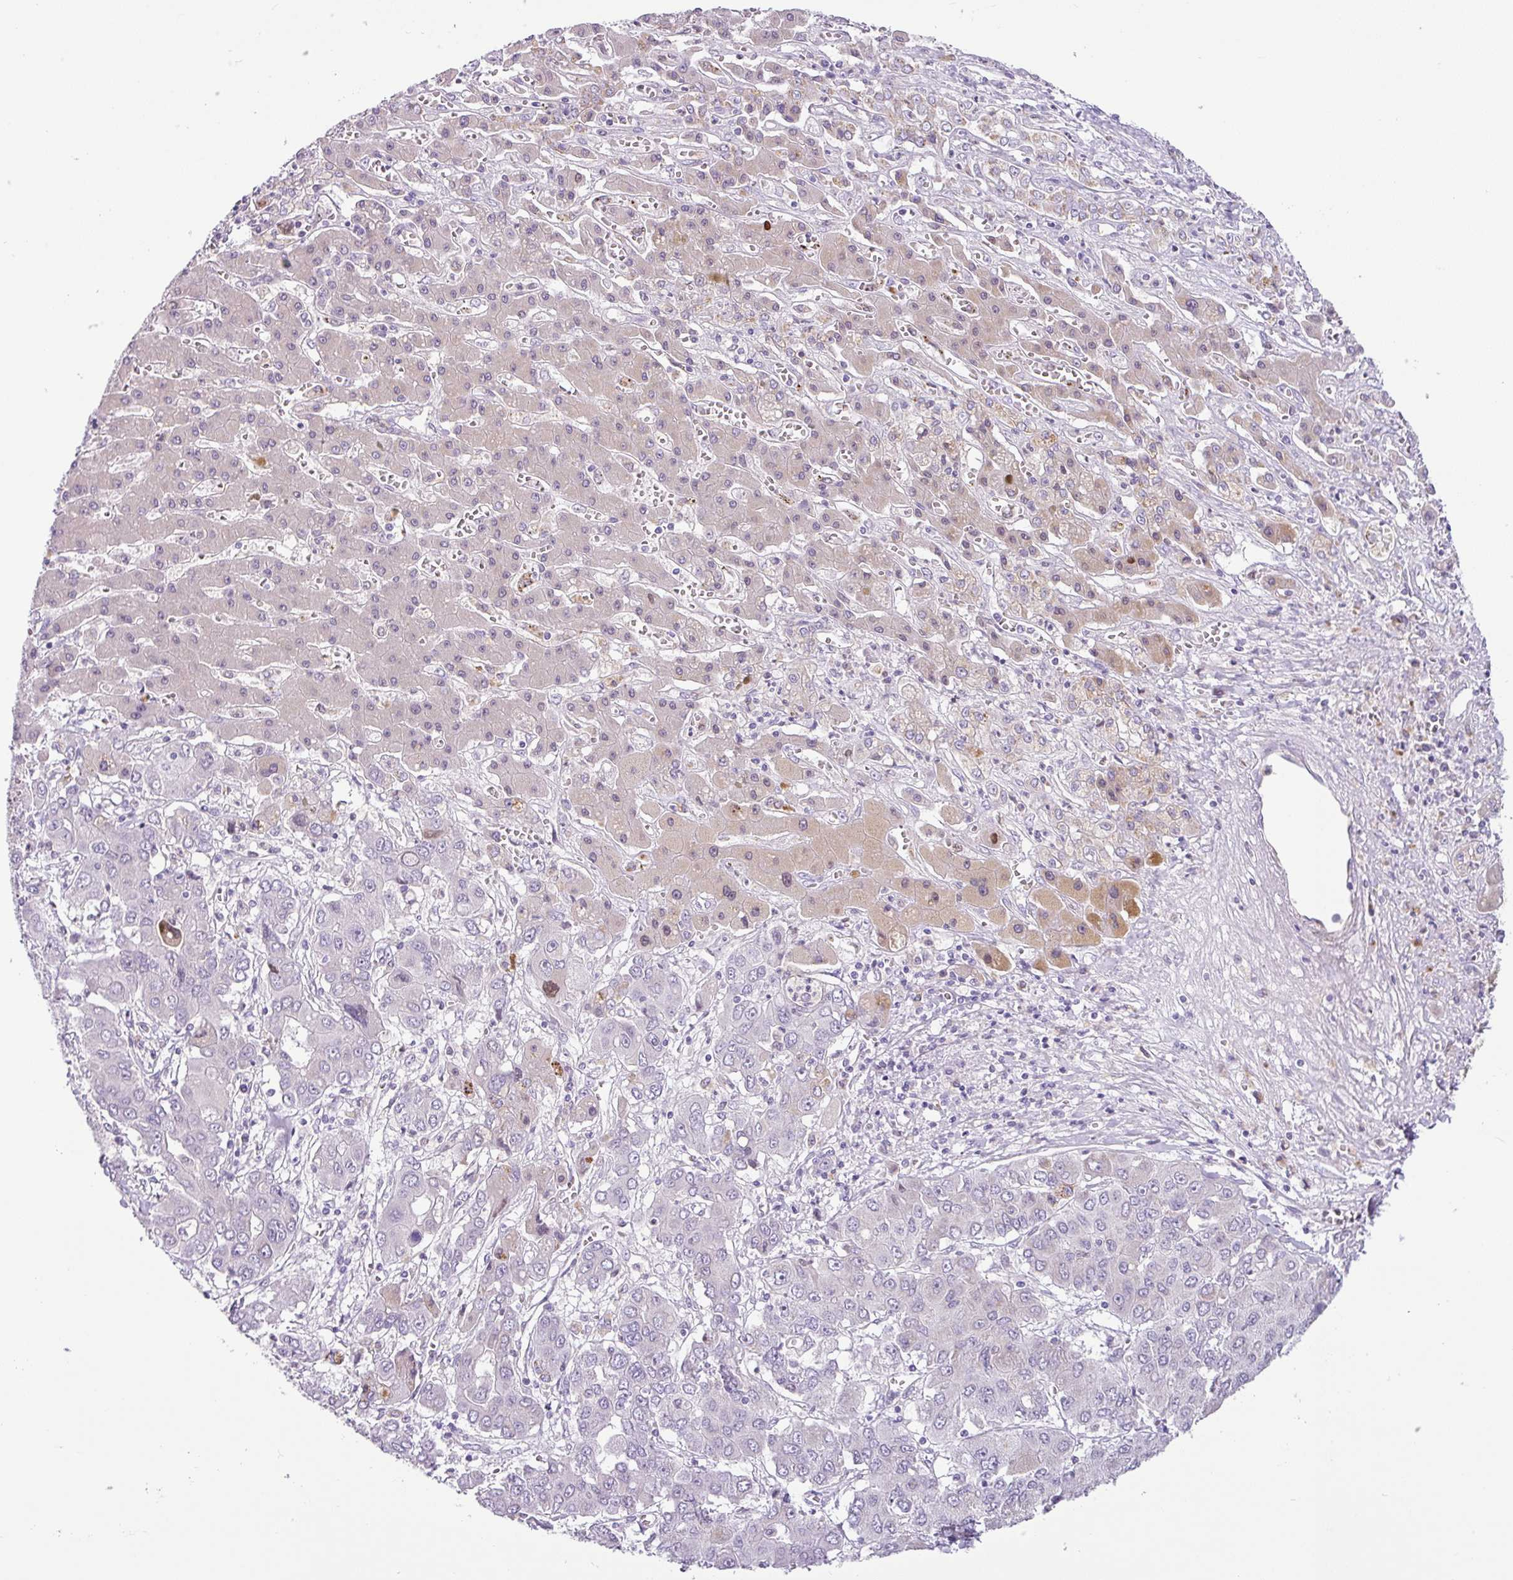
{"staining": {"intensity": "negative", "quantity": "none", "location": "none"}, "tissue": "liver cancer", "cell_type": "Tumor cells", "image_type": "cancer", "snomed": [{"axis": "morphology", "description": "Cholangiocarcinoma"}, {"axis": "topography", "description": "Liver"}], "caption": "The histopathology image shows no staining of tumor cells in liver cancer (cholangiocarcinoma). Brightfield microscopy of IHC stained with DAB (3,3'-diaminobenzidine) (brown) and hematoxylin (blue), captured at high magnification.", "gene": "HMCN2", "patient": {"sex": "male", "age": 67}}